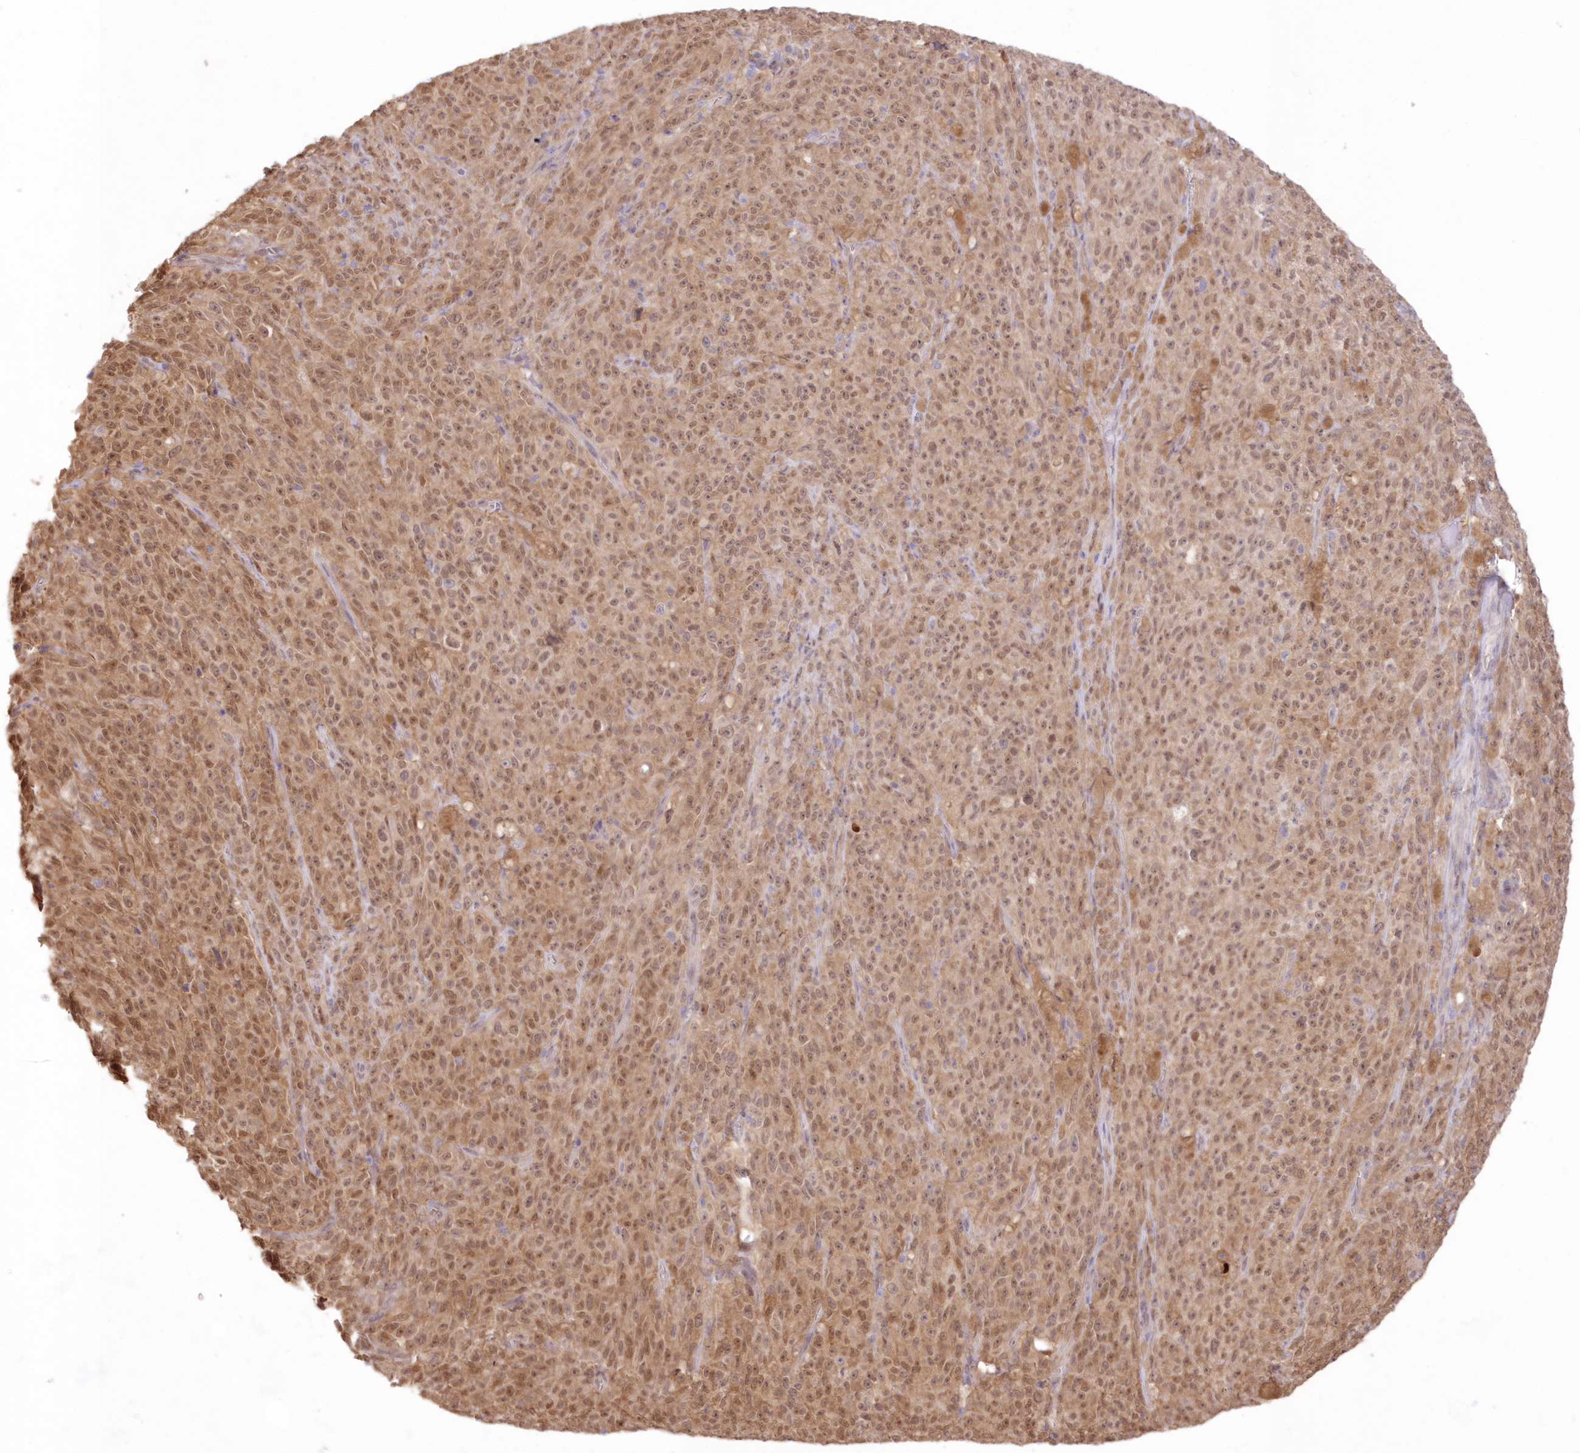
{"staining": {"intensity": "moderate", "quantity": ">75%", "location": "cytoplasmic/membranous,nuclear"}, "tissue": "melanoma", "cell_type": "Tumor cells", "image_type": "cancer", "snomed": [{"axis": "morphology", "description": "Malignant melanoma, NOS"}, {"axis": "topography", "description": "Skin"}], "caption": "DAB (3,3'-diaminobenzidine) immunohistochemical staining of human melanoma displays moderate cytoplasmic/membranous and nuclear protein expression in about >75% of tumor cells.", "gene": "RNPEP", "patient": {"sex": "female", "age": 82}}